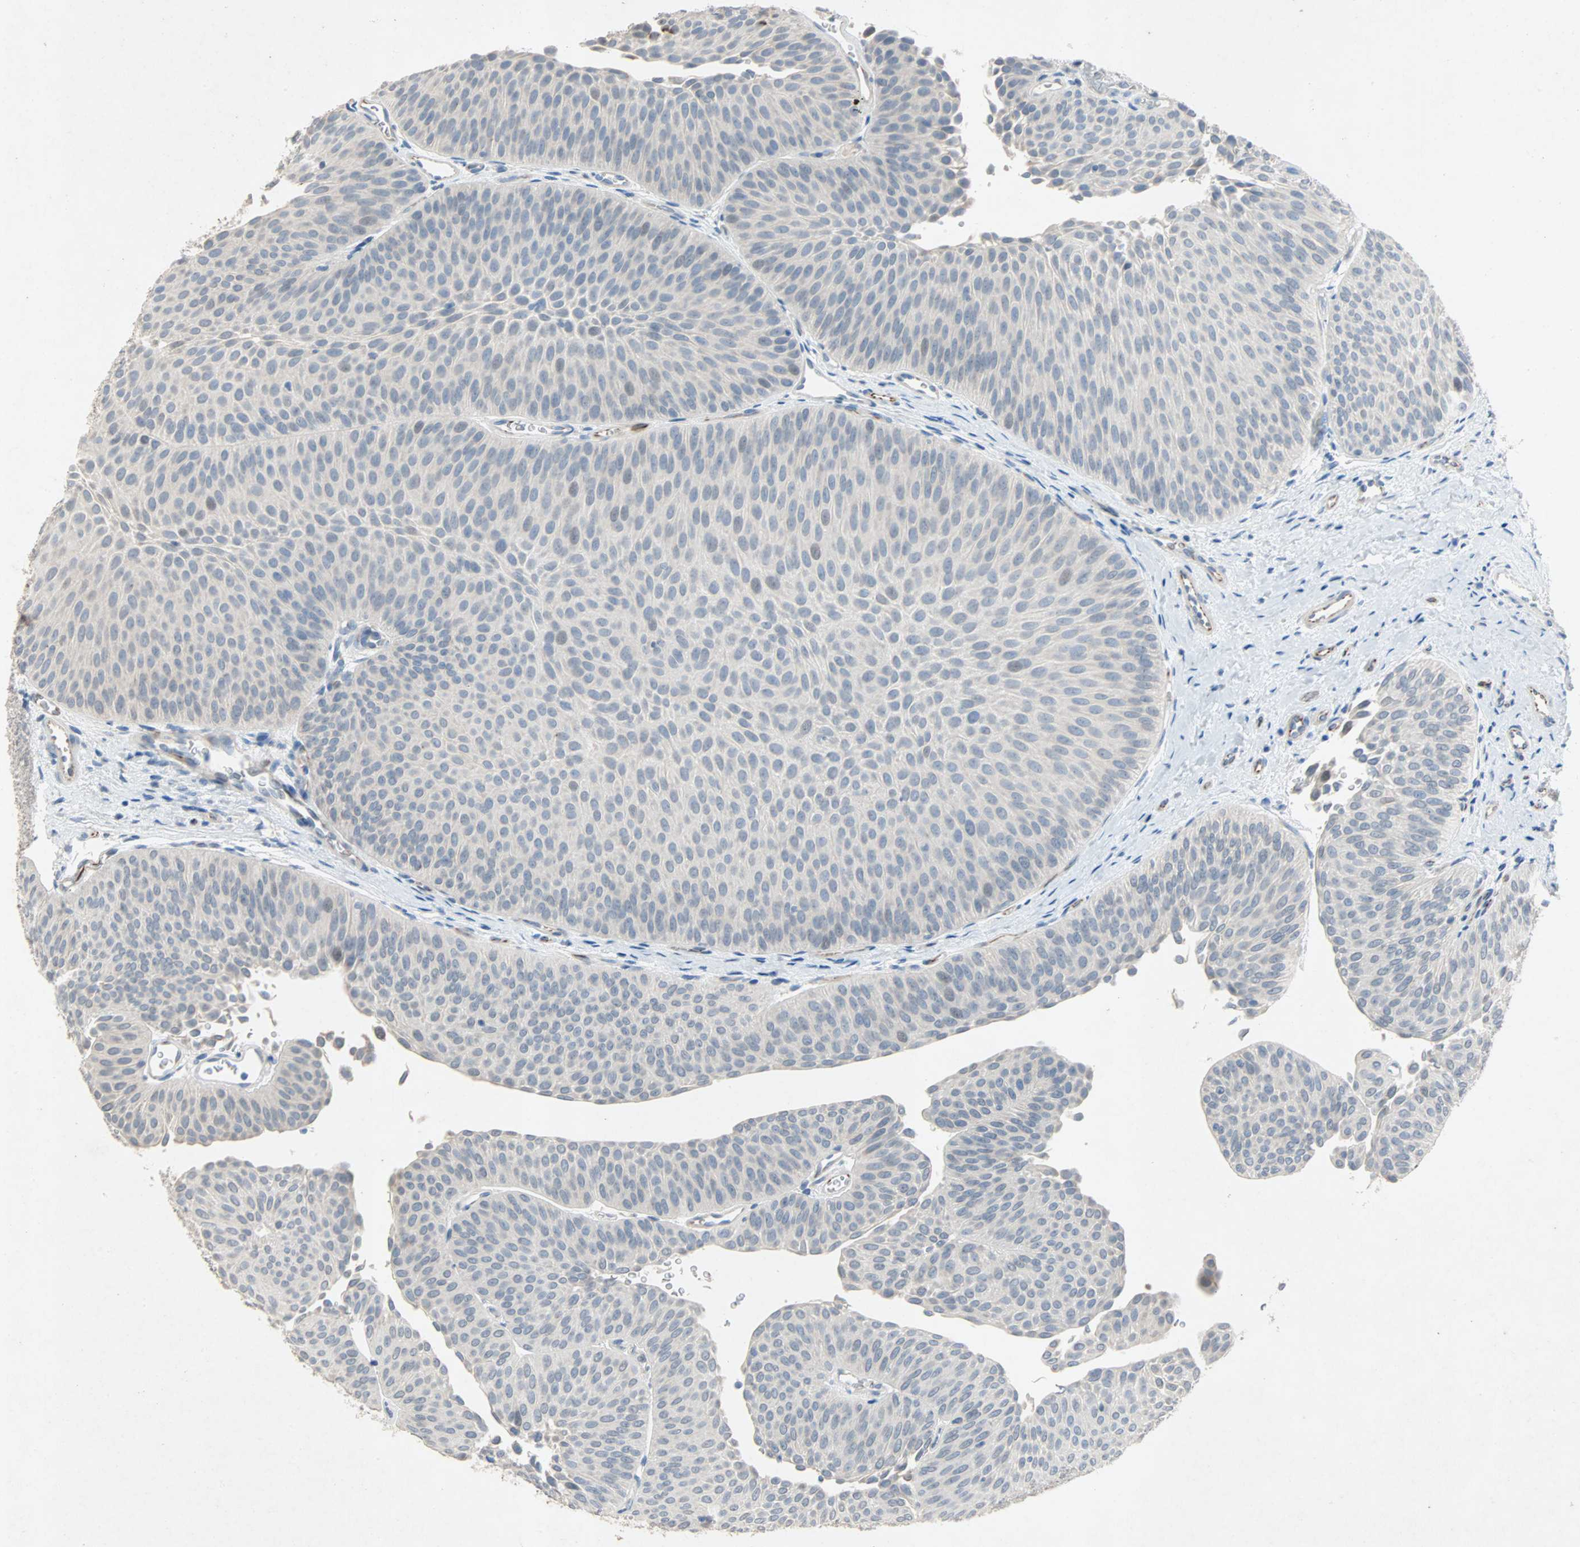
{"staining": {"intensity": "negative", "quantity": "none", "location": "none"}, "tissue": "urothelial cancer", "cell_type": "Tumor cells", "image_type": "cancer", "snomed": [{"axis": "morphology", "description": "Urothelial carcinoma, Low grade"}, {"axis": "topography", "description": "Urinary bladder"}], "caption": "IHC image of human urothelial cancer stained for a protein (brown), which demonstrates no positivity in tumor cells.", "gene": "PCDHB2", "patient": {"sex": "female", "age": 60}}